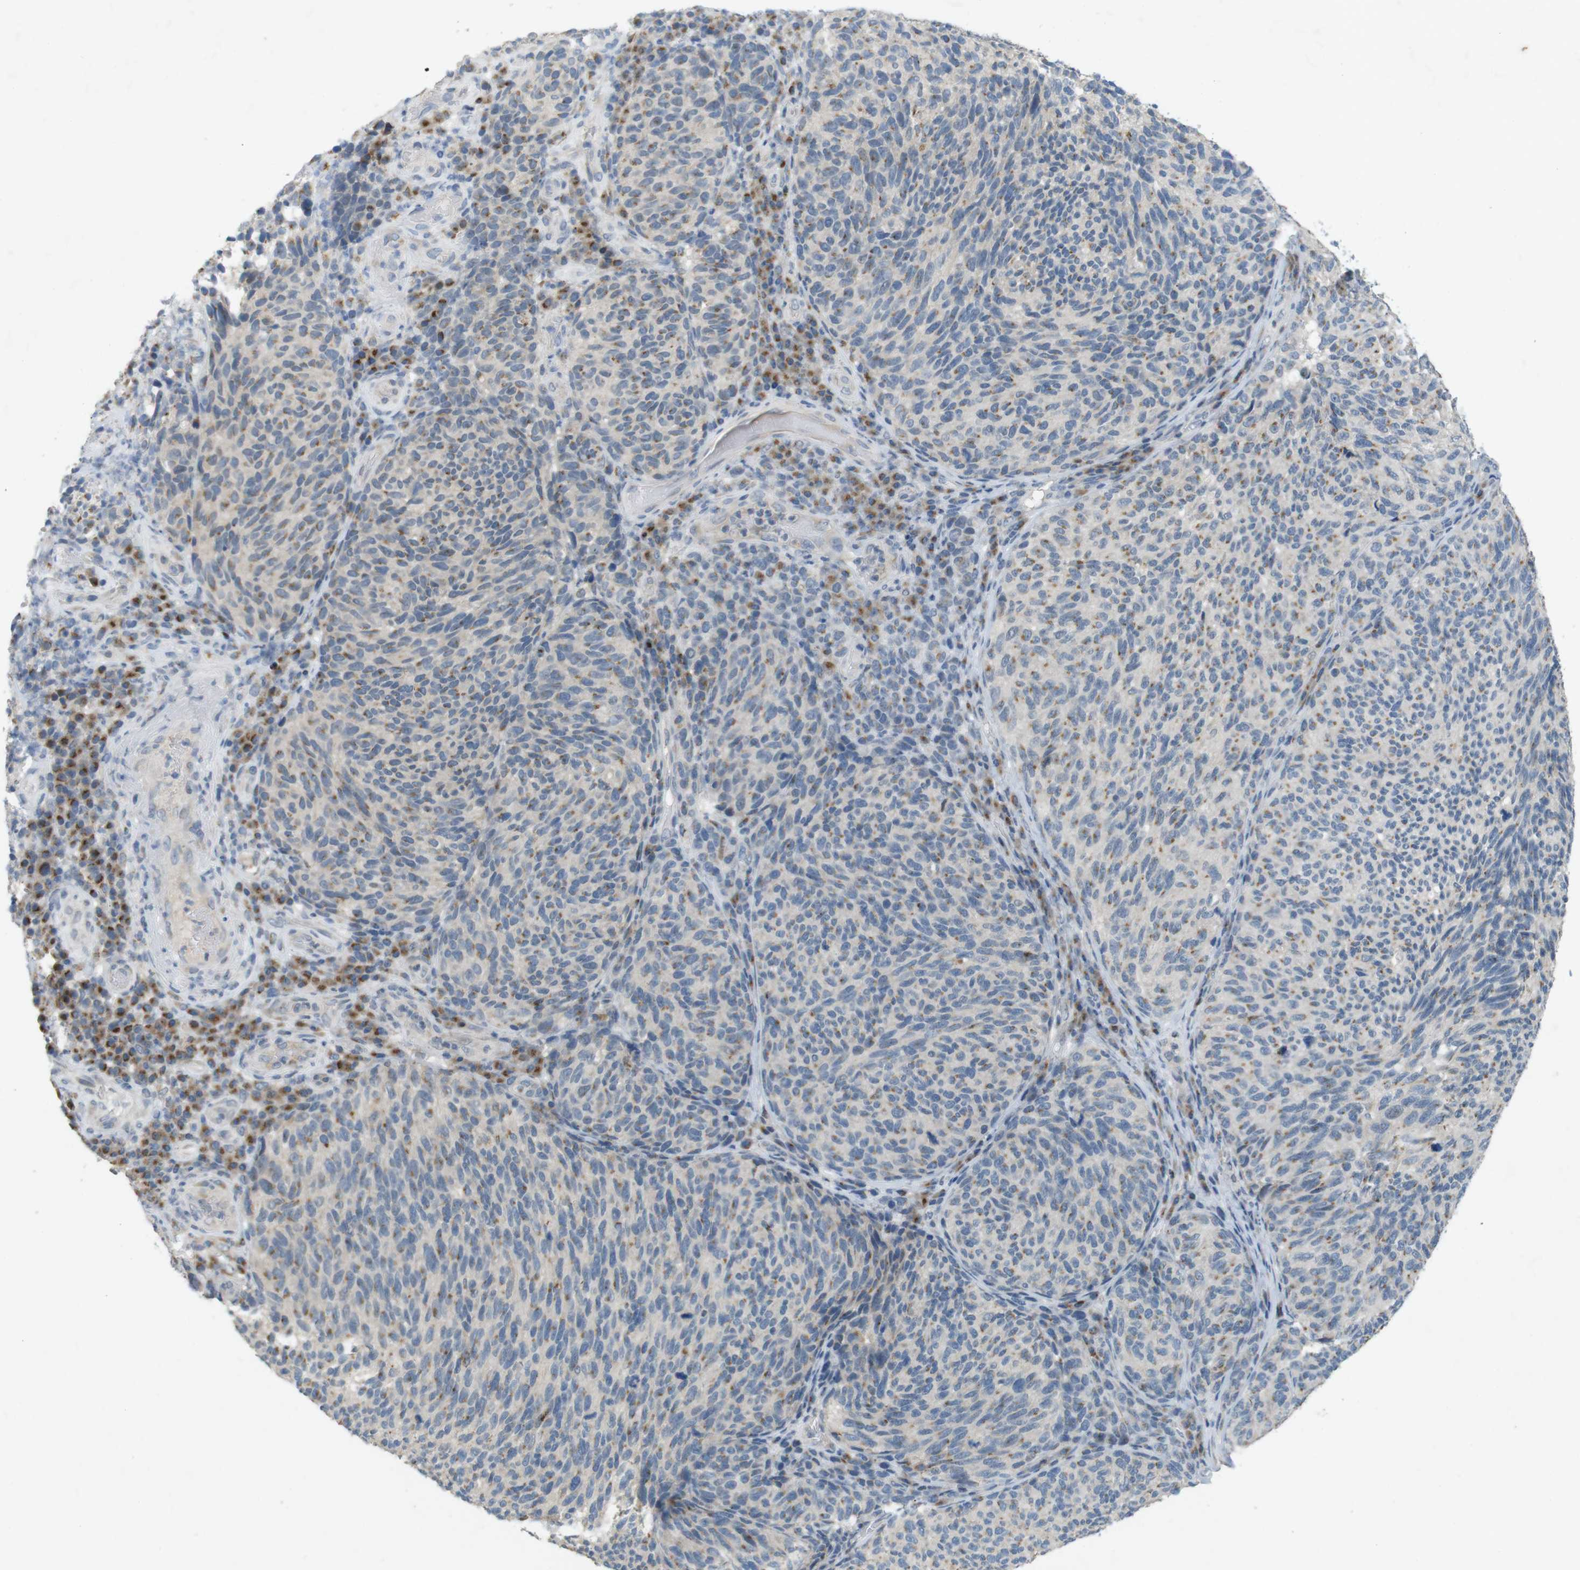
{"staining": {"intensity": "weak", "quantity": "25%-75%", "location": "cytoplasmic/membranous"}, "tissue": "melanoma", "cell_type": "Tumor cells", "image_type": "cancer", "snomed": [{"axis": "morphology", "description": "Malignant melanoma, NOS"}, {"axis": "topography", "description": "Skin"}], "caption": "DAB immunohistochemical staining of malignant melanoma displays weak cytoplasmic/membranous protein staining in about 25%-75% of tumor cells. (Stains: DAB (3,3'-diaminobenzidine) in brown, nuclei in blue, Microscopy: brightfield microscopy at high magnification).", "gene": "YIPF3", "patient": {"sex": "female", "age": 73}}